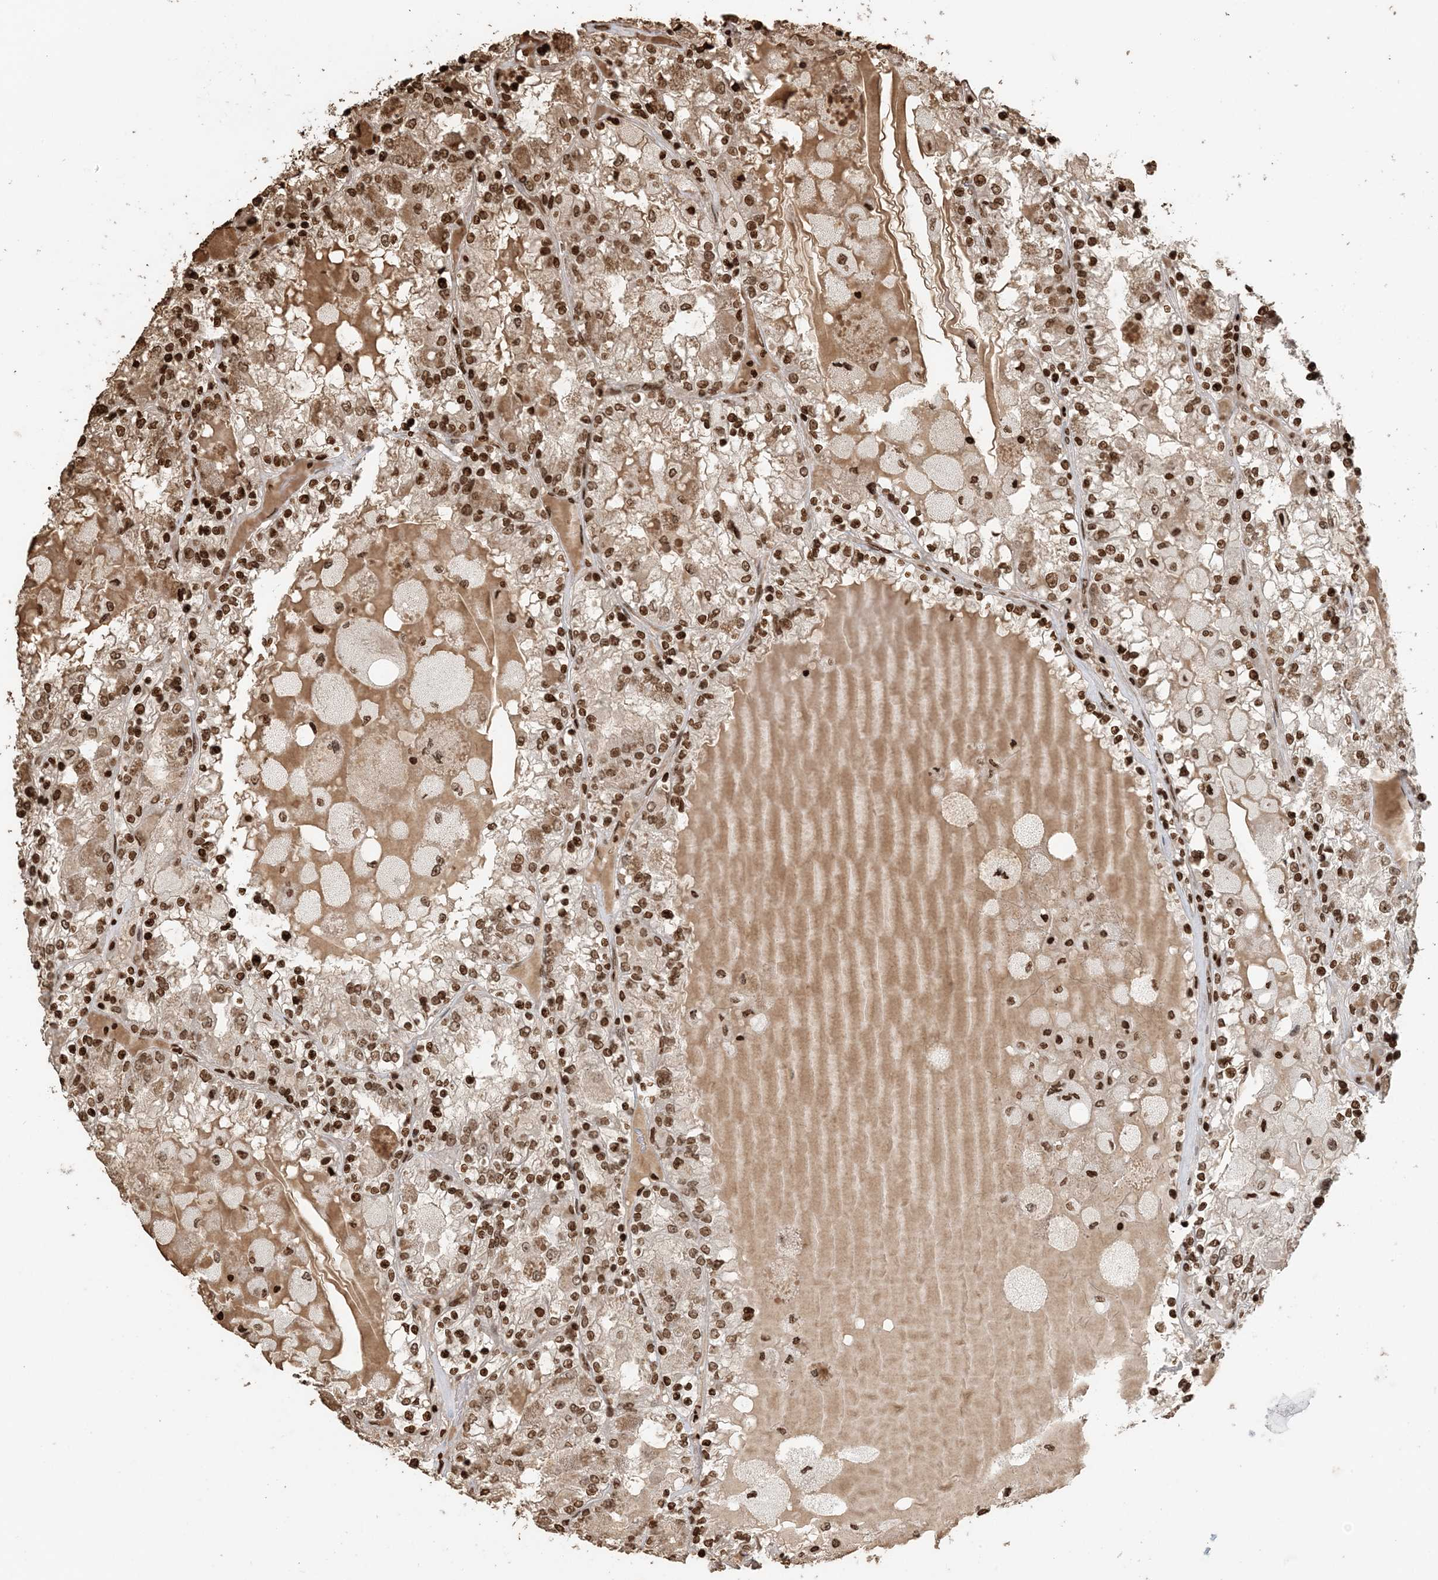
{"staining": {"intensity": "strong", "quantity": ">75%", "location": "nuclear"}, "tissue": "renal cancer", "cell_type": "Tumor cells", "image_type": "cancer", "snomed": [{"axis": "morphology", "description": "Adenocarcinoma, NOS"}, {"axis": "topography", "description": "Kidney"}], "caption": "High-power microscopy captured an immunohistochemistry (IHC) micrograph of renal cancer, revealing strong nuclear positivity in approximately >75% of tumor cells.", "gene": "H3-3B", "patient": {"sex": "female", "age": 56}}